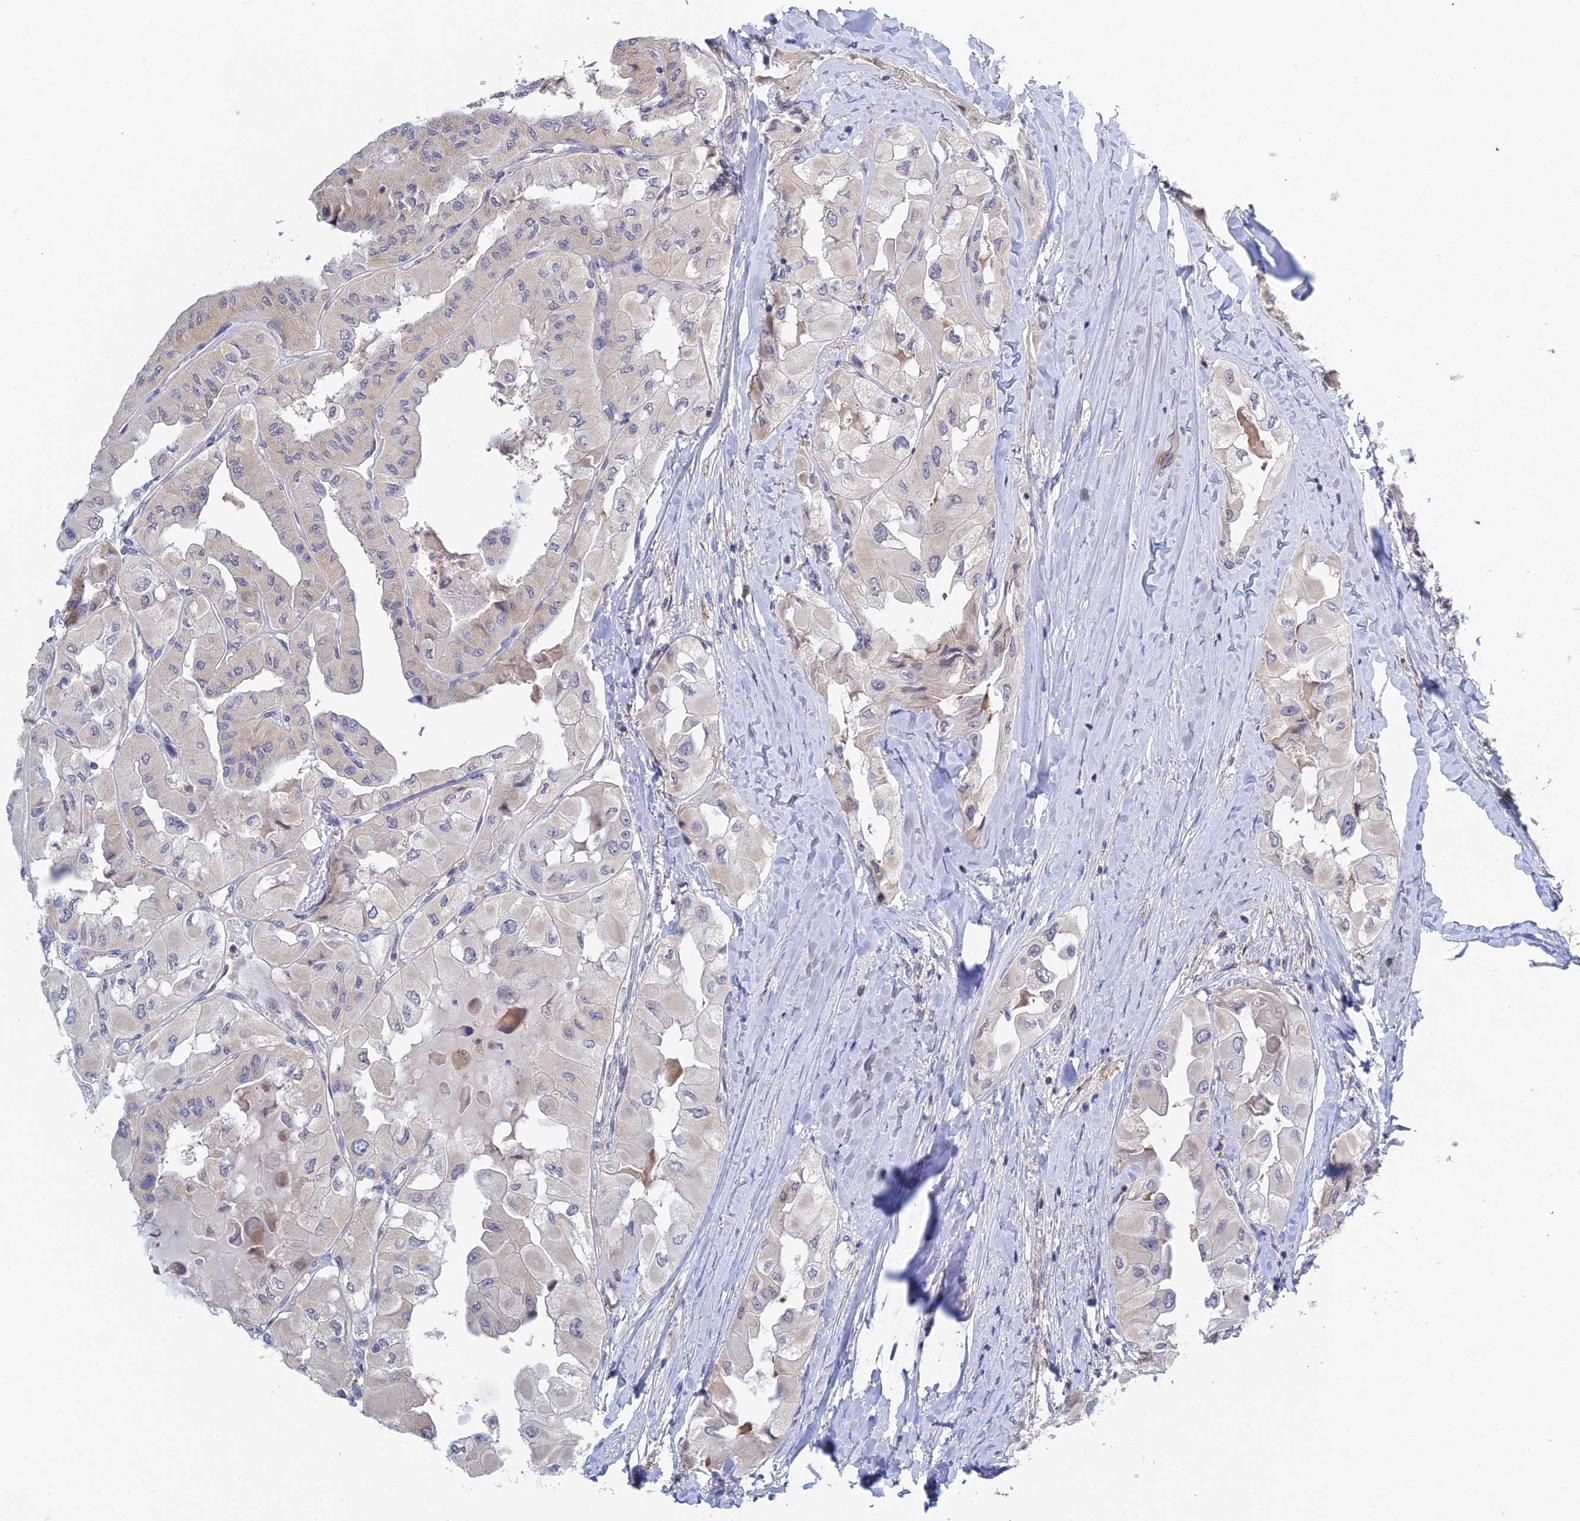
{"staining": {"intensity": "negative", "quantity": "none", "location": "none"}, "tissue": "thyroid cancer", "cell_type": "Tumor cells", "image_type": "cancer", "snomed": [{"axis": "morphology", "description": "Normal tissue, NOS"}, {"axis": "morphology", "description": "Papillary adenocarcinoma, NOS"}, {"axis": "topography", "description": "Thyroid gland"}], "caption": "Immunohistochemistry image of thyroid cancer stained for a protein (brown), which demonstrates no staining in tumor cells.", "gene": "DNAH14", "patient": {"sex": "female", "age": 59}}